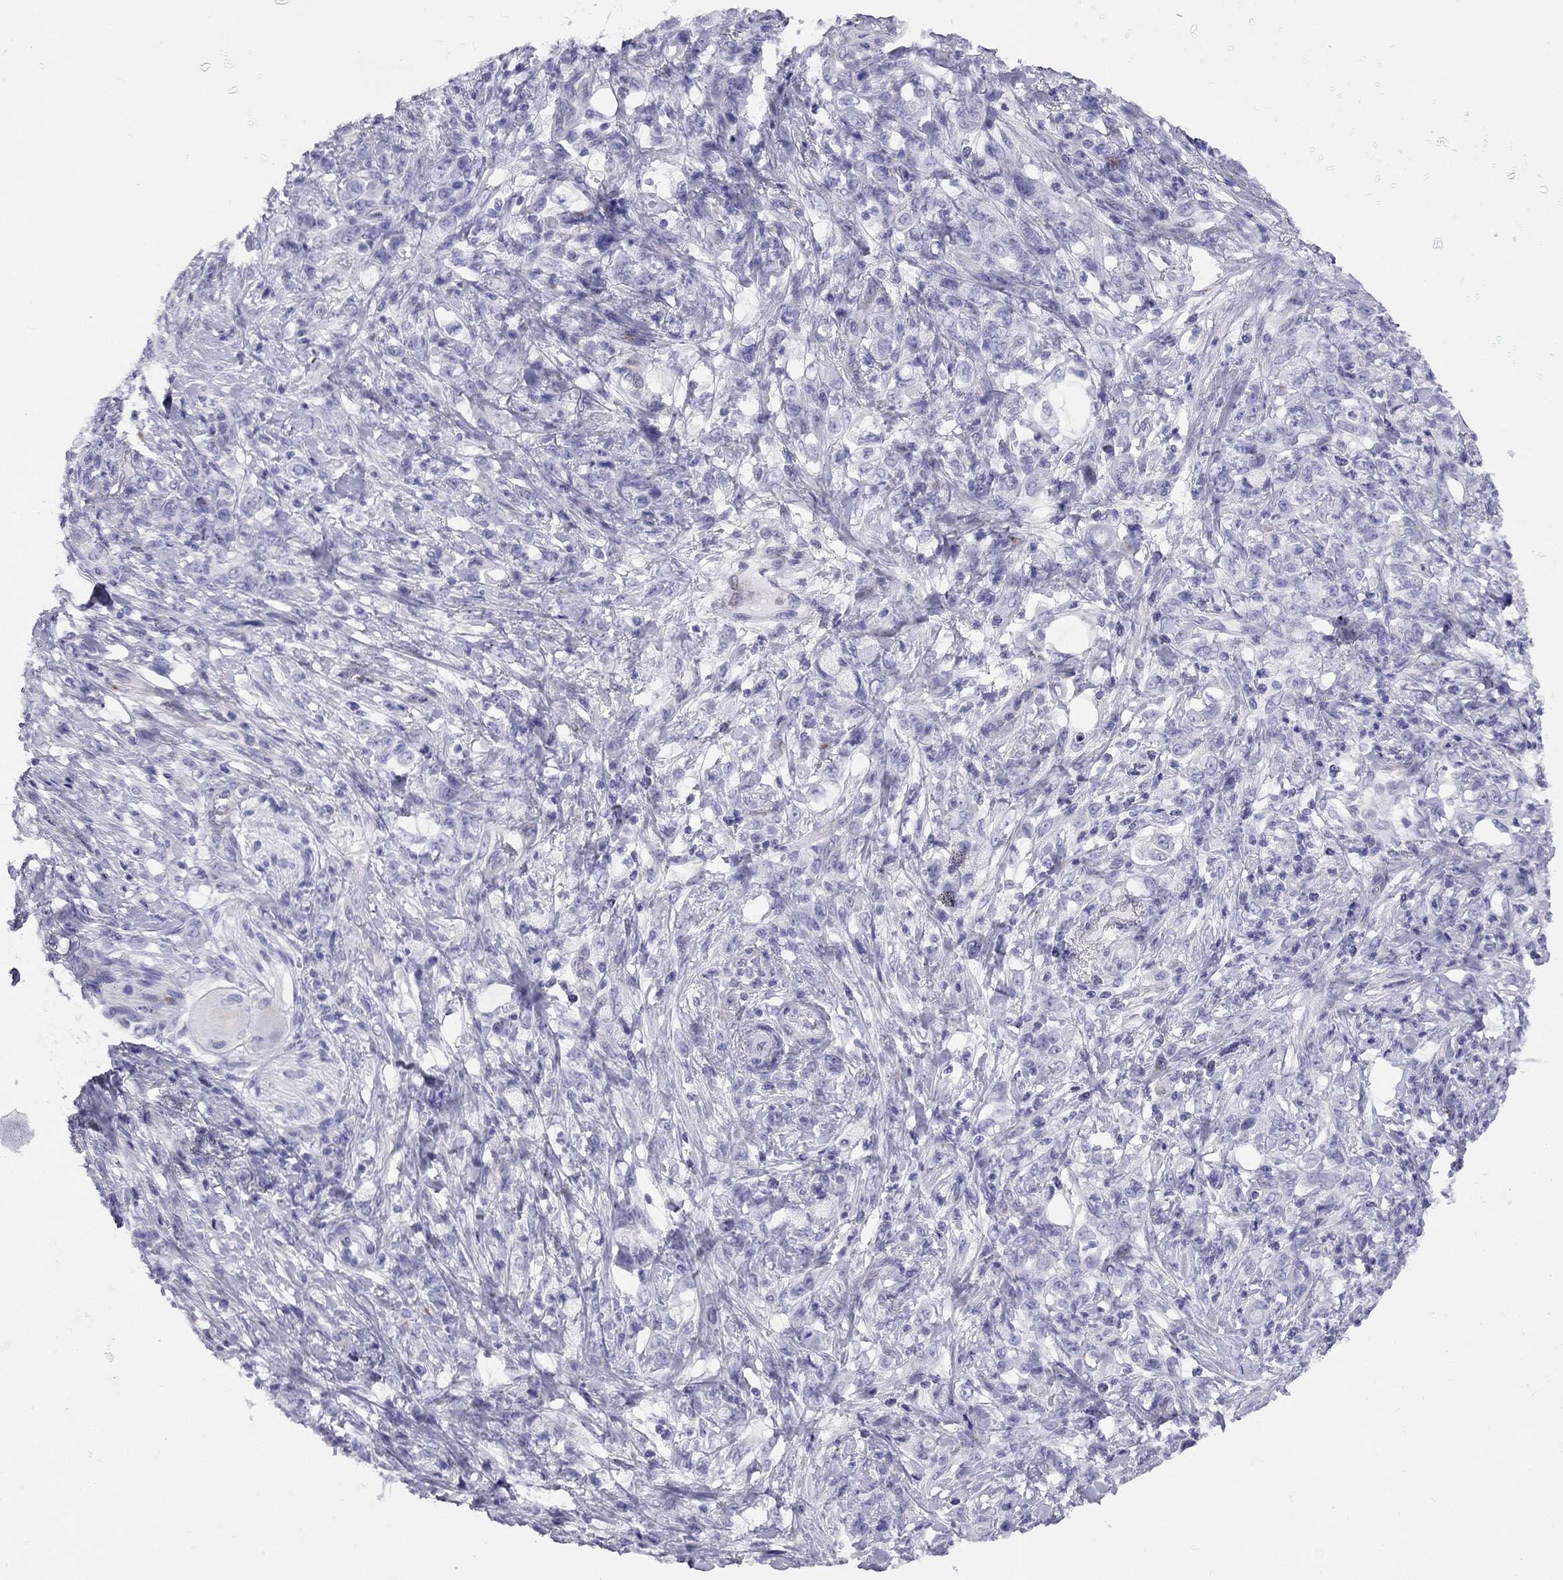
{"staining": {"intensity": "negative", "quantity": "none", "location": "none"}, "tissue": "stomach cancer", "cell_type": "Tumor cells", "image_type": "cancer", "snomed": [{"axis": "morphology", "description": "Adenocarcinoma, NOS"}, {"axis": "topography", "description": "Stomach"}], "caption": "Tumor cells are negative for brown protein staining in adenocarcinoma (stomach).", "gene": "FSCN3", "patient": {"sex": "female", "age": 79}}